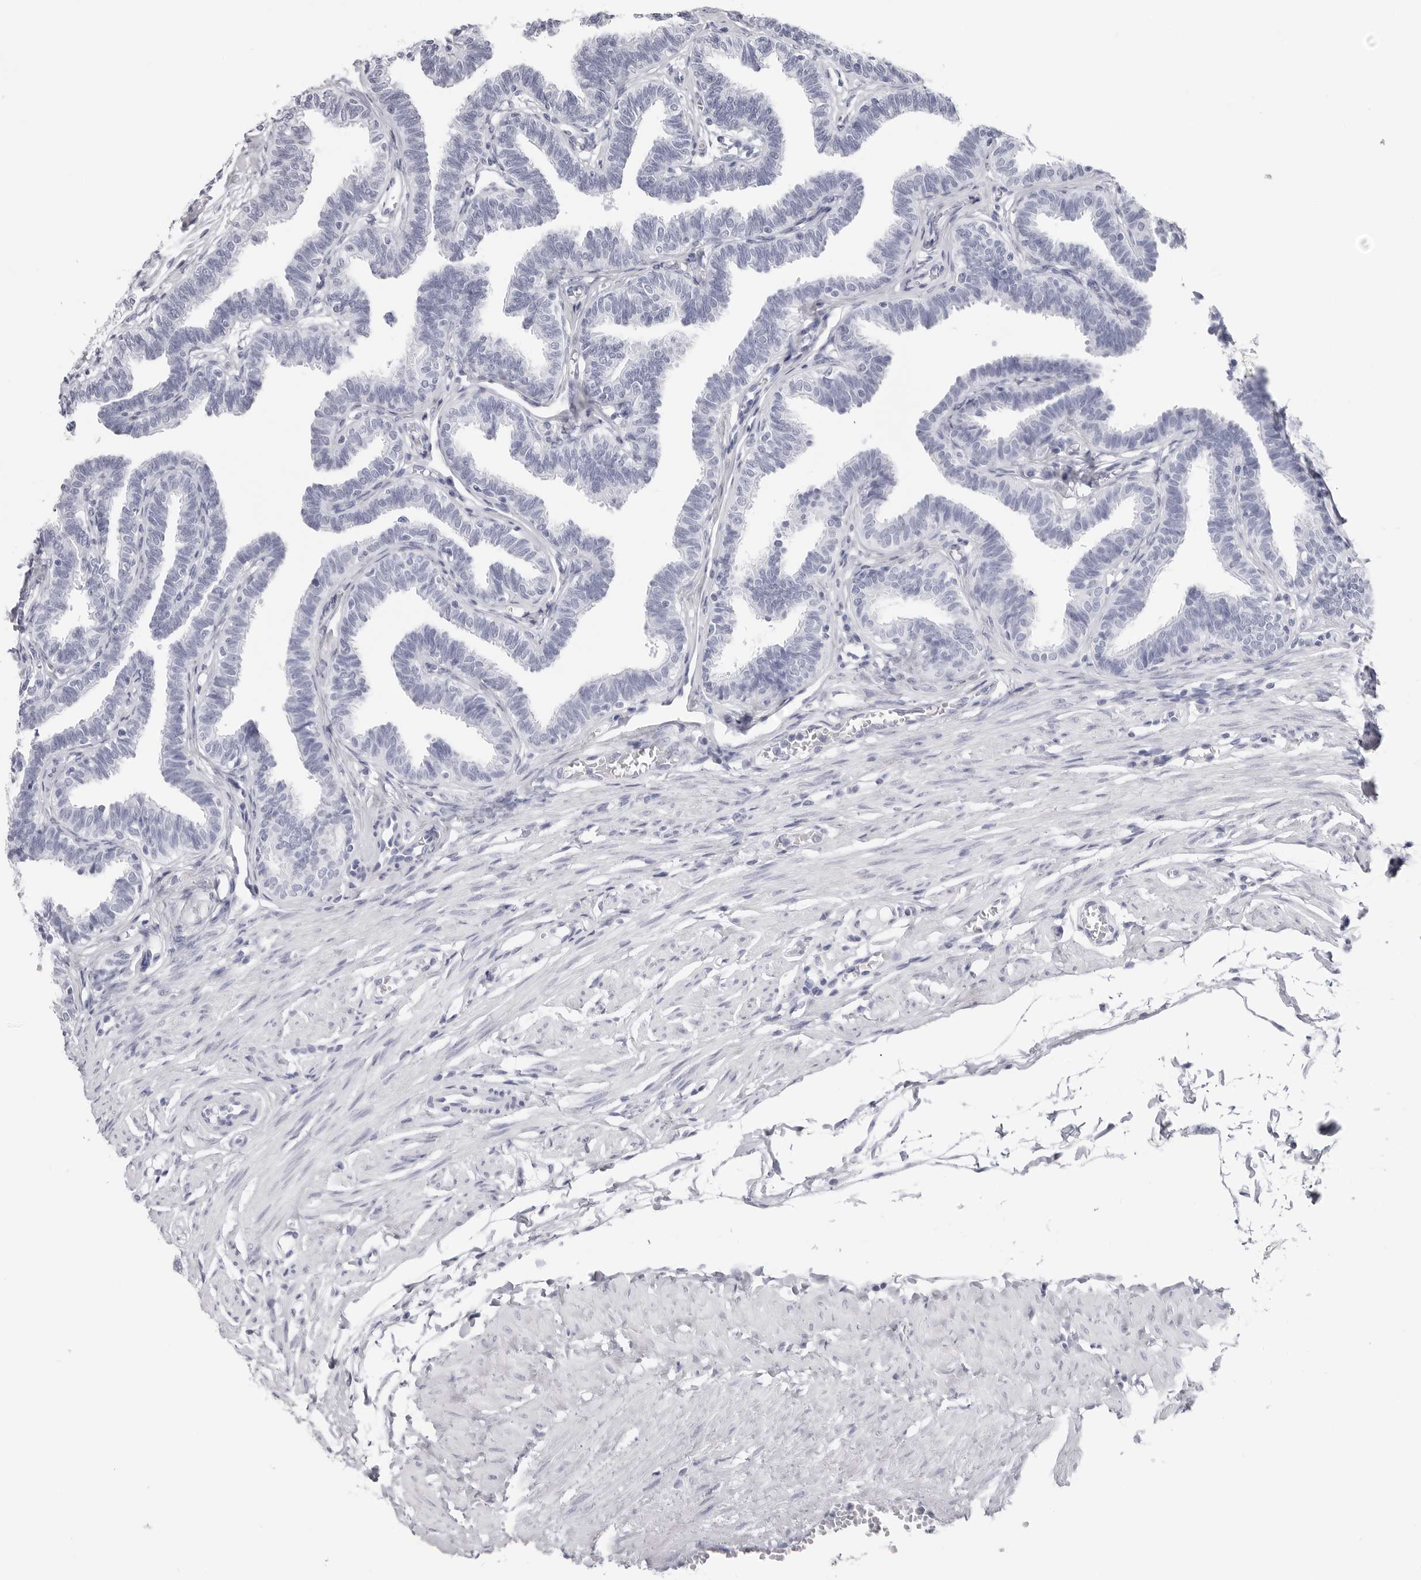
{"staining": {"intensity": "negative", "quantity": "none", "location": "none"}, "tissue": "fallopian tube", "cell_type": "Glandular cells", "image_type": "normal", "snomed": [{"axis": "morphology", "description": "Normal tissue, NOS"}, {"axis": "topography", "description": "Fallopian tube"}, {"axis": "topography", "description": "Ovary"}], "caption": "Unremarkable fallopian tube was stained to show a protein in brown. There is no significant positivity in glandular cells.", "gene": "CST2", "patient": {"sex": "female", "age": 23}}